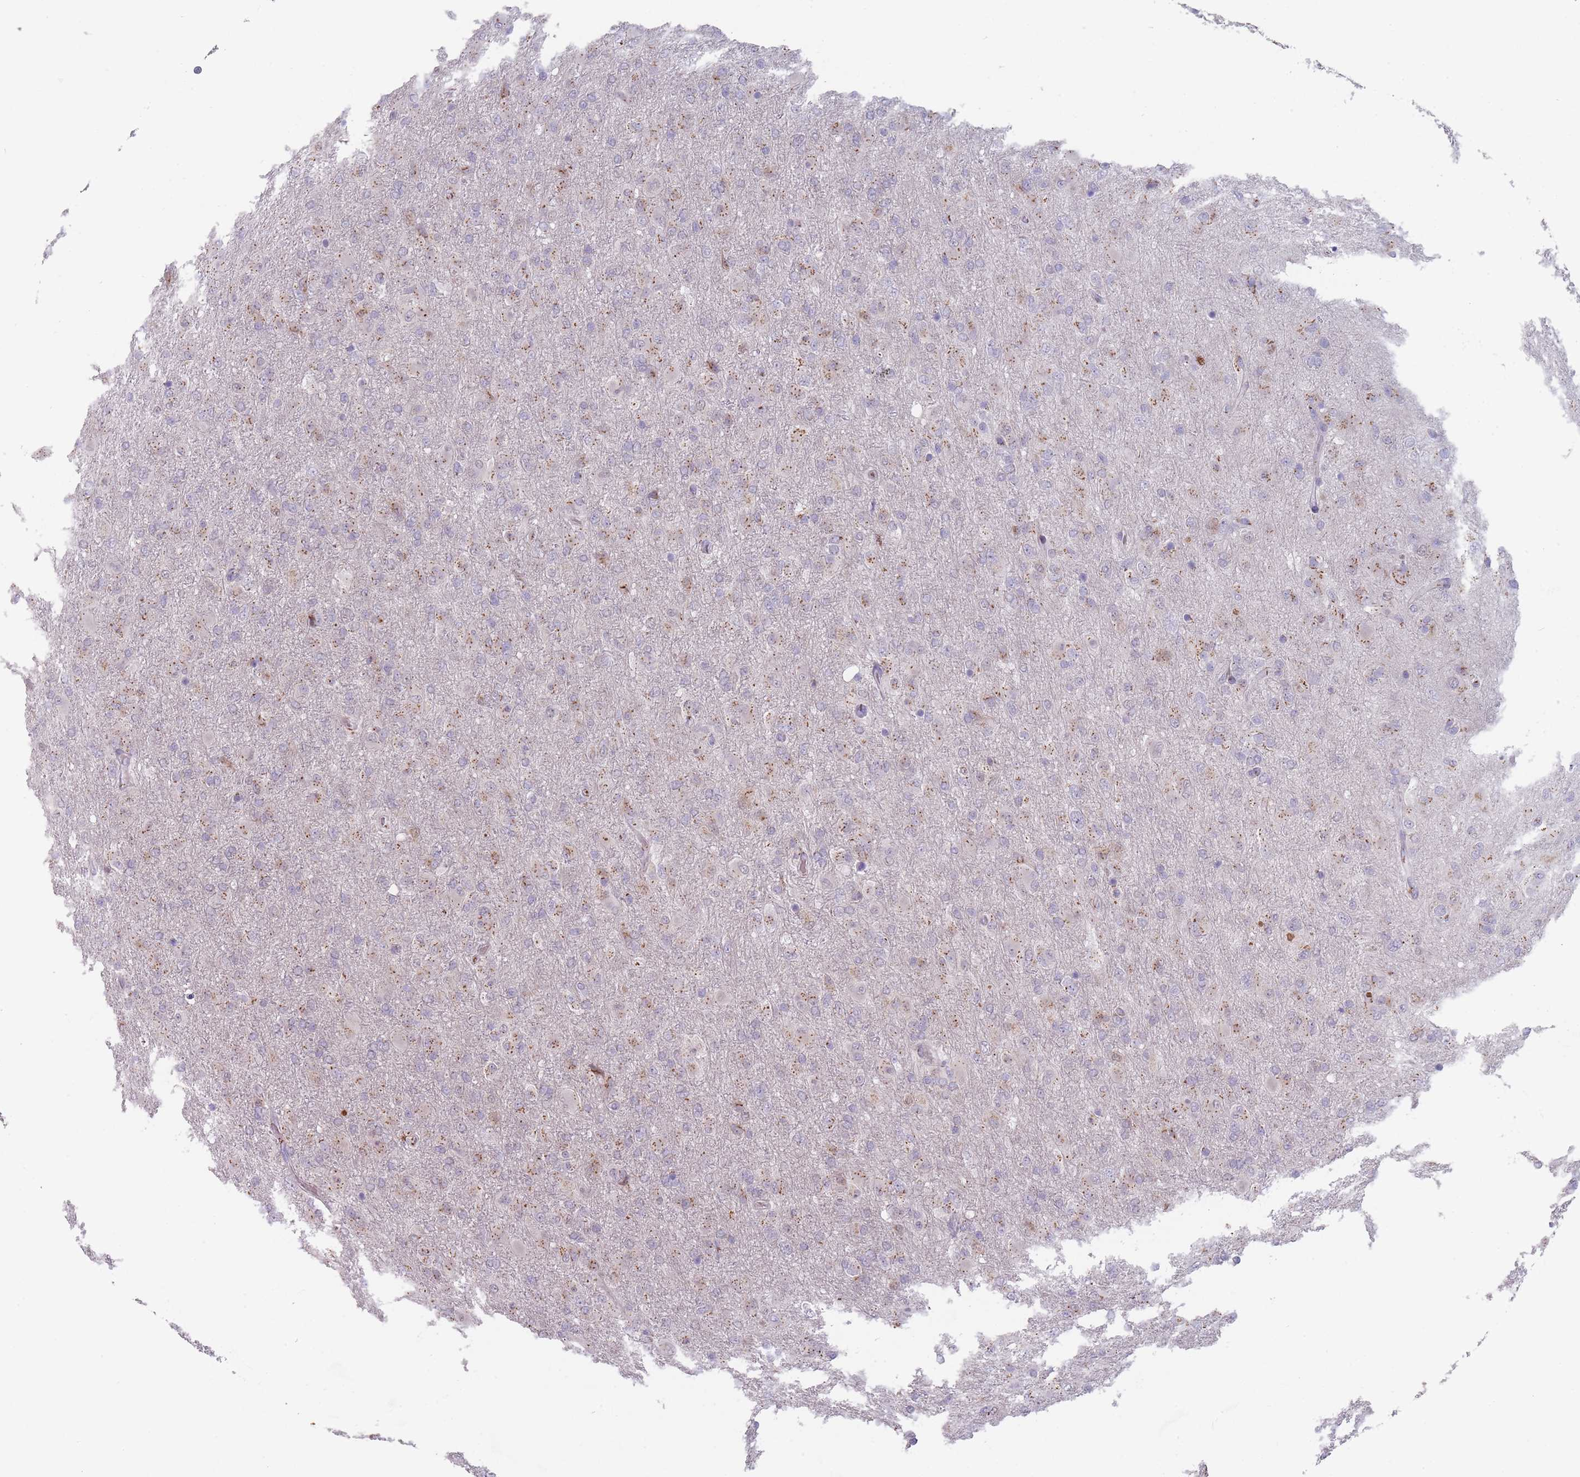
{"staining": {"intensity": "moderate", "quantity": "<25%", "location": "cytoplasmic/membranous"}, "tissue": "glioma", "cell_type": "Tumor cells", "image_type": "cancer", "snomed": [{"axis": "morphology", "description": "Glioma, malignant, Low grade"}, {"axis": "topography", "description": "Brain"}], "caption": "Protein positivity by immunohistochemistry shows moderate cytoplasmic/membranous expression in approximately <25% of tumor cells in low-grade glioma (malignant). (DAB IHC, brown staining for protein, blue staining for nuclei).", "gene": "MAN1B1", "patient": {"sex": "male", "age": 65}}